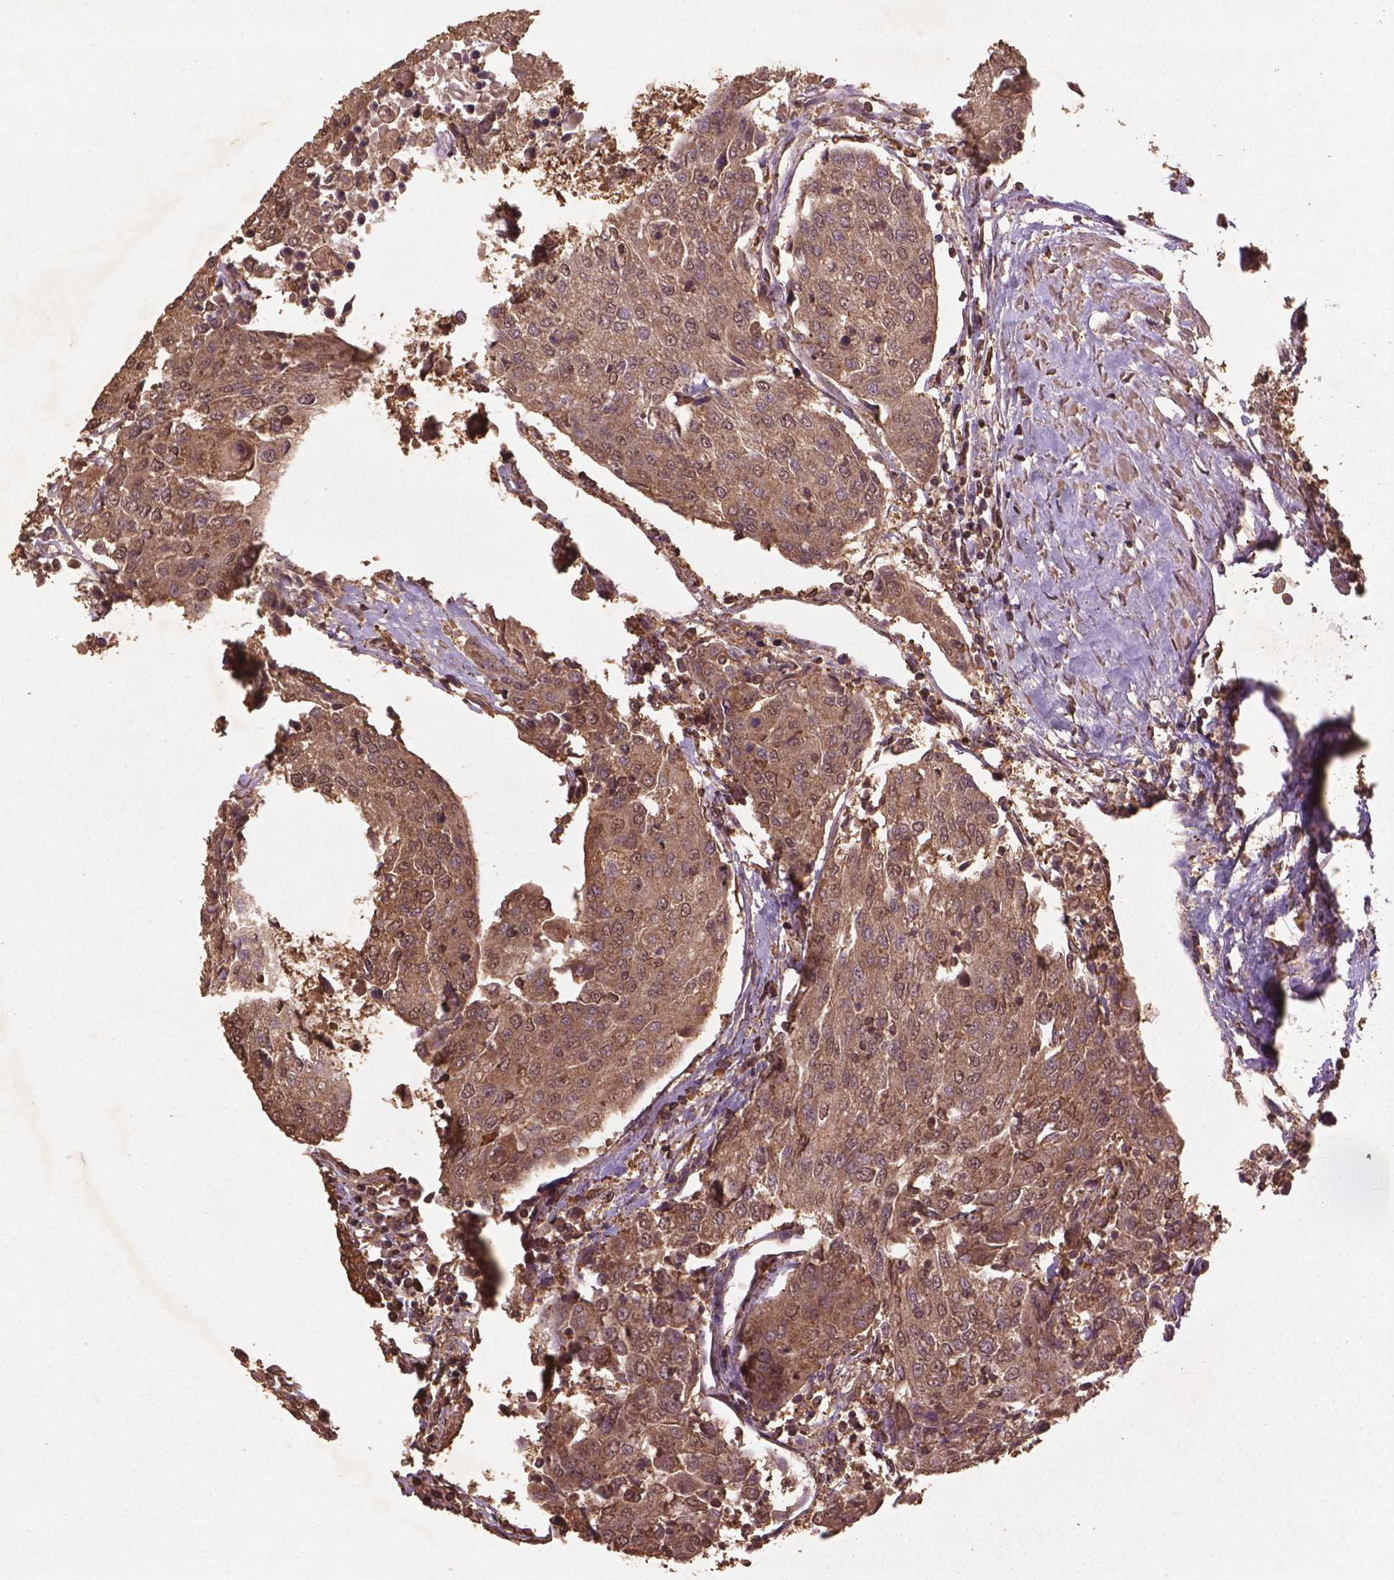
{"staining": {"intensity": "weak", "quantity": ">75%", "location": "cytoplasmic/membranous"}, "tissue": "urothelial cancer", "cell_type": "Tumor cells", "image_type": "cancer", "snomed": [{"axis": "morphology", "description": "Urothelial carcinoma, High grade"}, {"axis": "topography", "description": "Urinary bladder"}], "caption": "Weak cytoplasmic/membranous expression for a protein is seen in approximately >75% of tumor cells of urothelial cancer using IHC.", "gene": "BABAM1", "patient": {"sex": "female", "age": 85}}